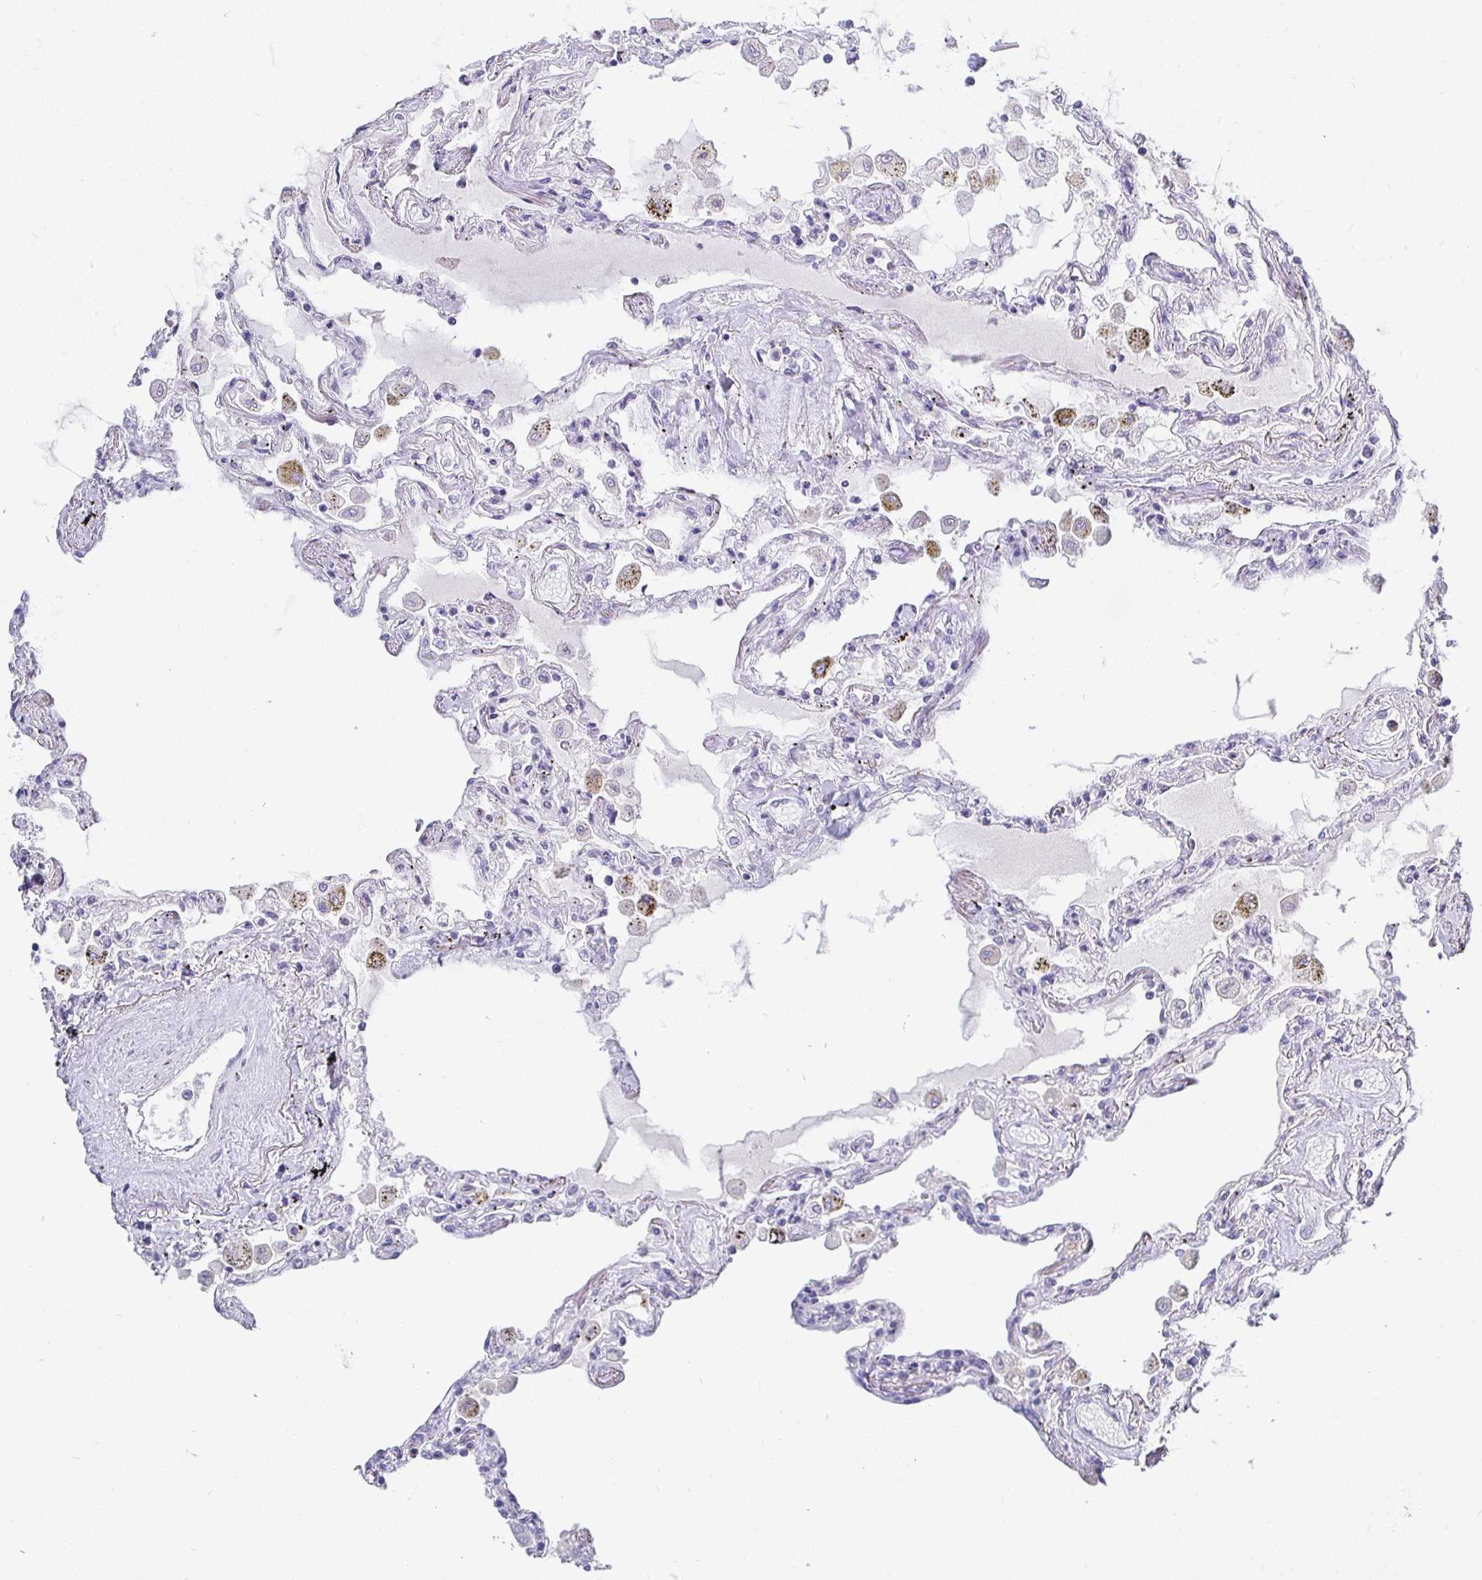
{"staining": {"intensity": "negative", "quantity": "none", "location": "none"}, "tissue": "lung", "cell_type": "Alveolar cells", "image_type": "normal", "snomed": [{"axis": "morphology", "description": "Normal tissue, NOS"}, {"axis": "morphology", "description": "Adenocarcinoma, NOS"}, {"axis": "topography", "description": "Cartilage tissue"}, {"axis": "topography", "description": "Lung"}], "caption": "Human lung stained for a protein using immunohistochemistry (IHC) demonstrates no positivity in alveolar cells.", "gene": "TMEM241", "patient": {"sex": "female", "age": 67}}